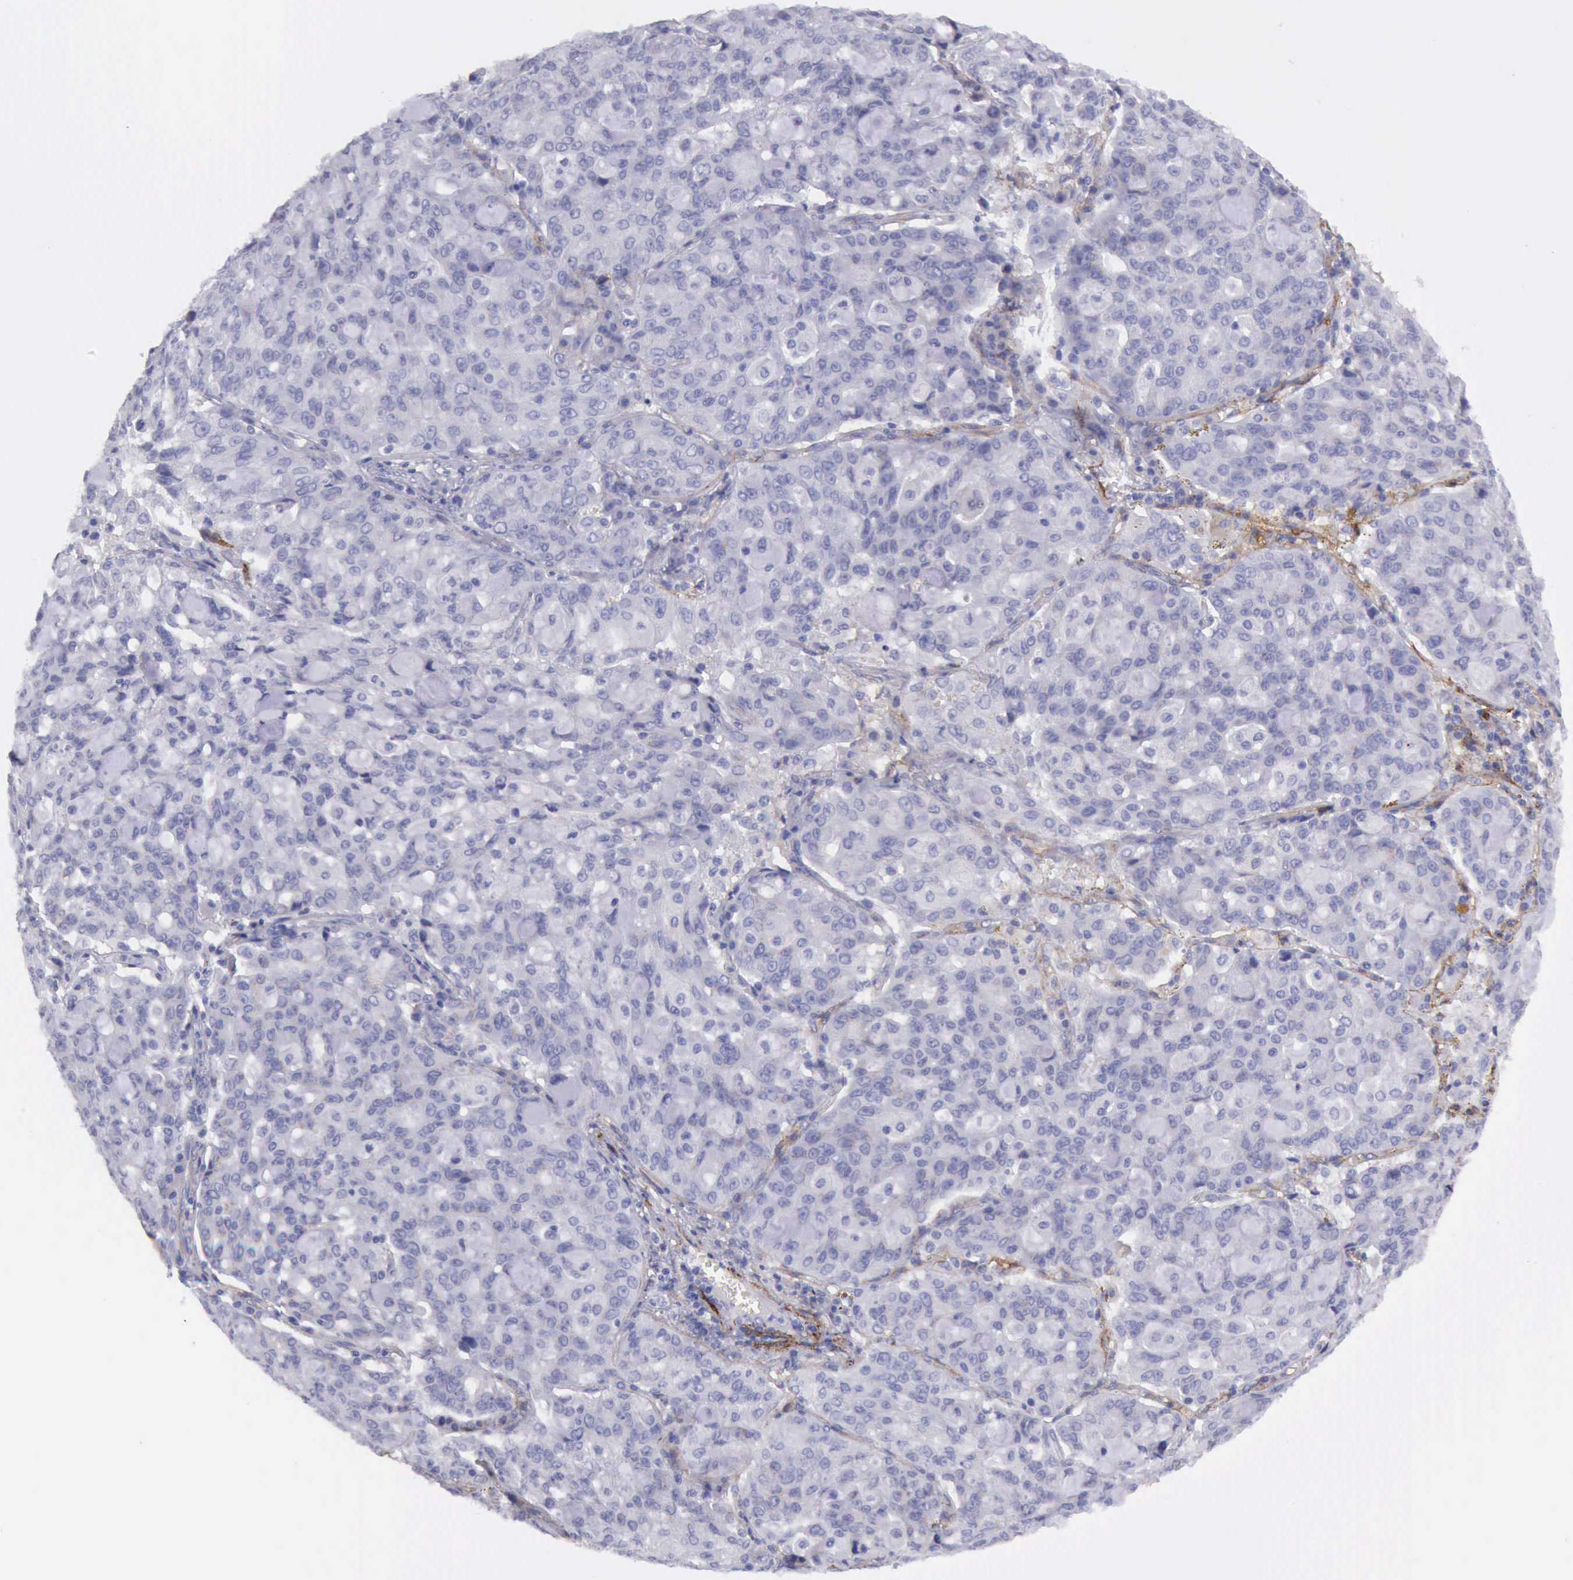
{"staining": {"intensity": "negative", "quantity": "none", "location": "none"}, "tissue": "lung cancer", "cell_type": "Tumor cells", "image_type": "cancer", "snomed": [{"axis": "morphology", "description": "Adenocarcinoma, NOS"}, {"axis": "topography", "description": "Lung"}], "caption": "The IHC histopathology image has no significant staining in tumor cells of adenocarcinoma (lung) tissue.", "gene": "AOC3", "patient": {"sex": "female", "age": 44}}